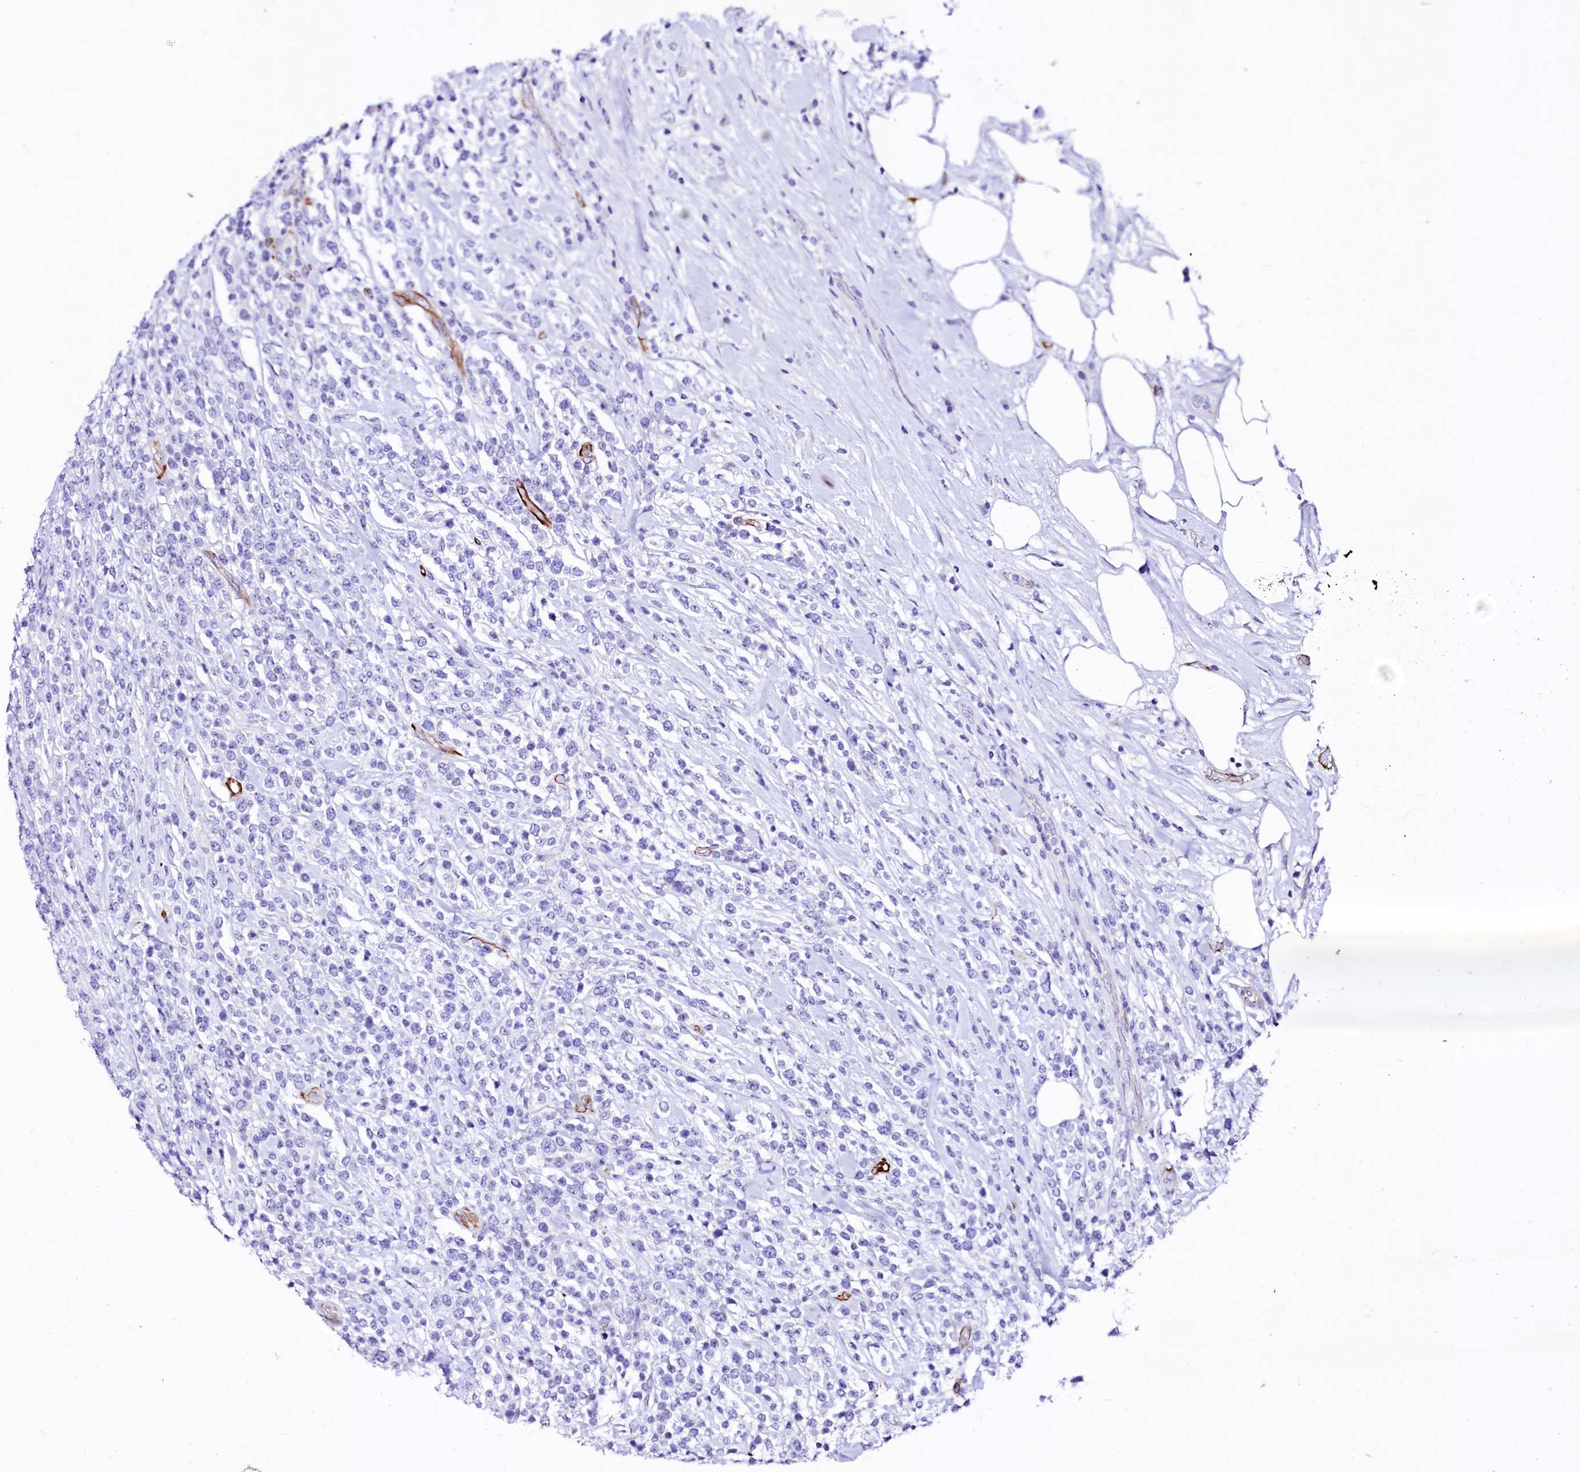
{"staining": {"intensity": "negative", "quantity": "none", "location": "none"}, "tissue": "lymphoma", "cell_type": "Tumor cells", "image_type": "cancer", "snomed": [{"axis": "morphology", "description": "Malignant lymphoma, non-Hodgkin's type, High grade"}, {"axis": "topography", "description": "Colon"}], "caption": "Malignant lymphoma, non-Hodgkin's type (high-grade) was stained to show a protein in brown. There is no significant expression in tumor cells. The staining is performed using DAB brown chromogen with nuclei counter-stained in using hematoxylin.", "gene": "SFR1", "patient": {"sex": "female", "age": 53}}